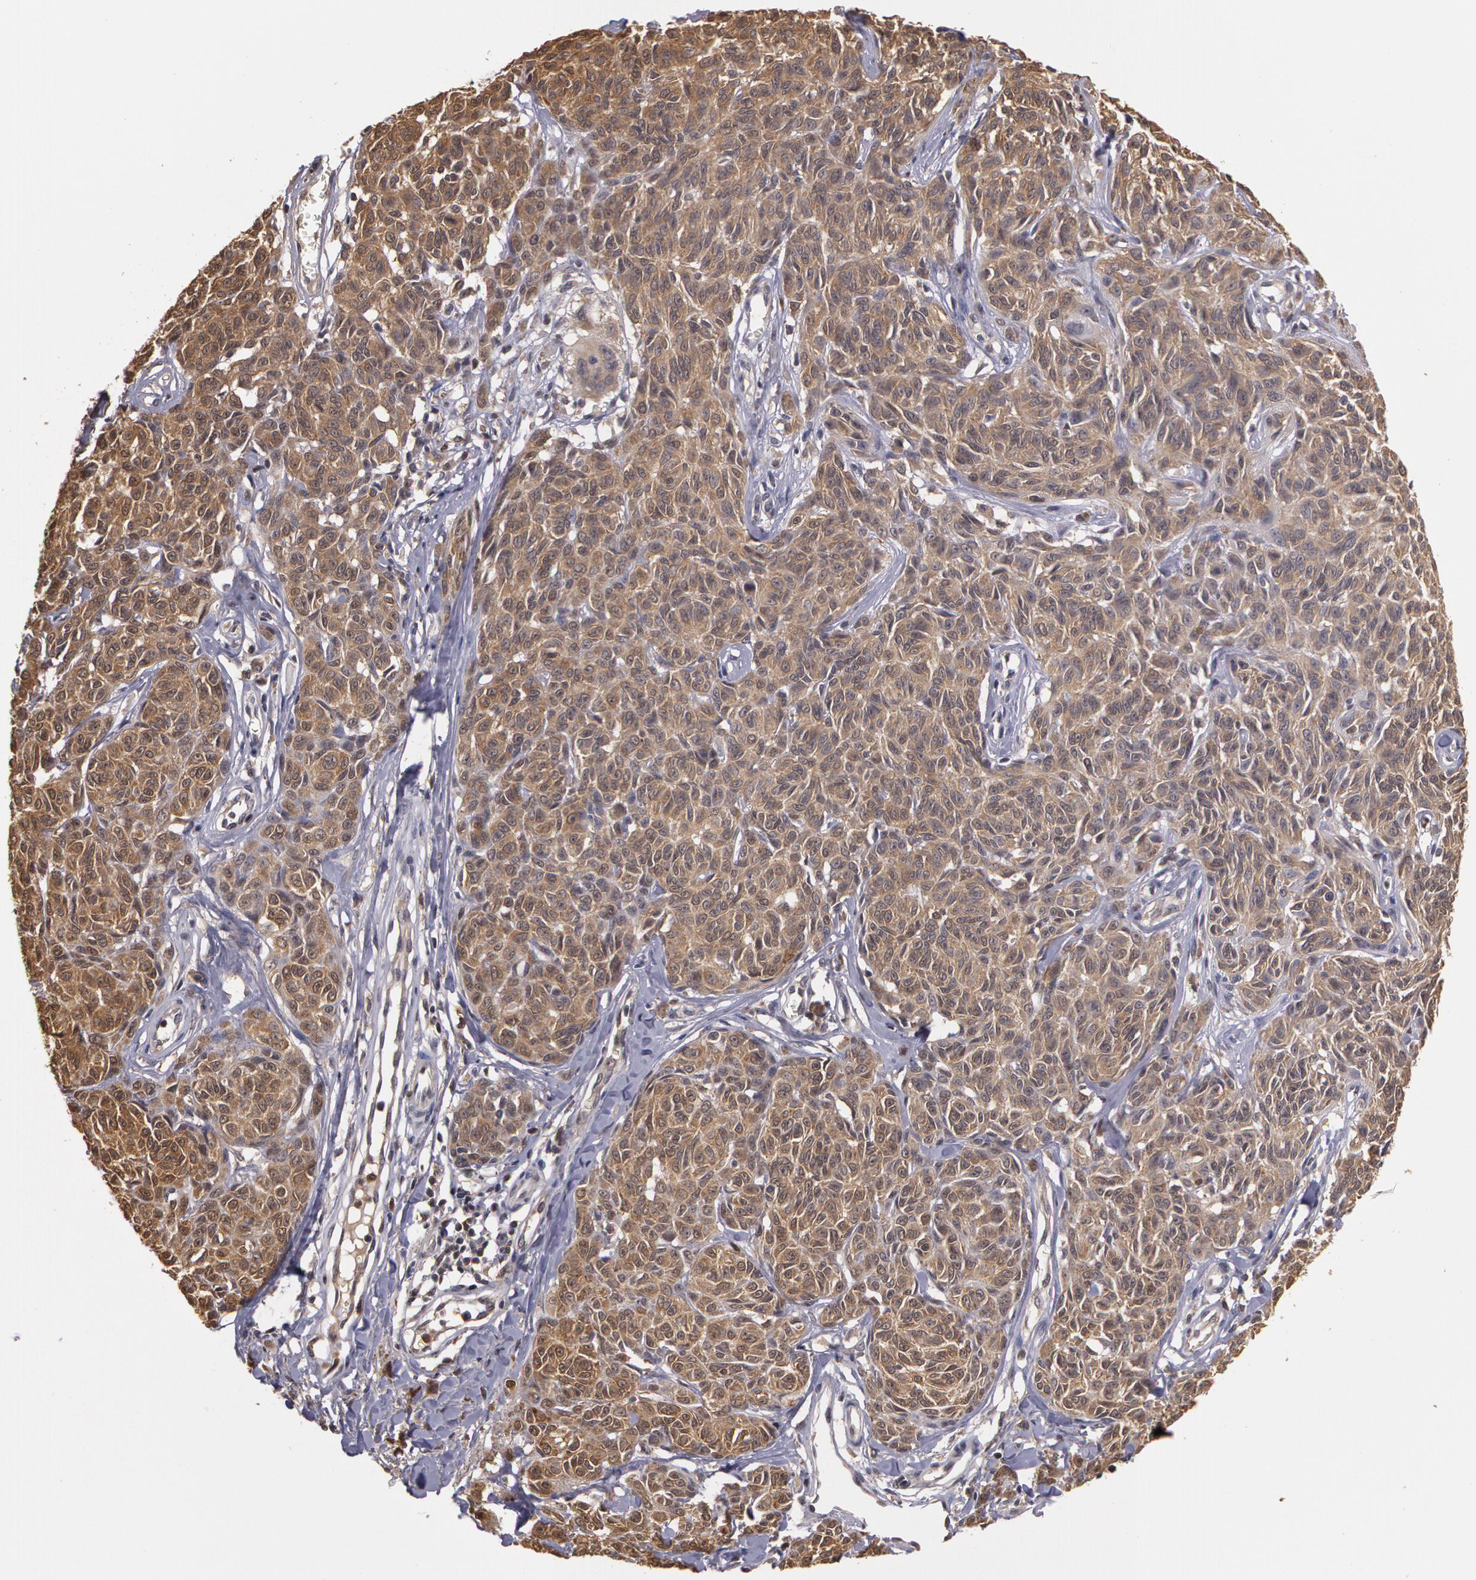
{"staining": {"intensity": "weak", "quantity": ">75%", "location": "cytoplasmic/membranous"}, "tissue": "melanoma", "cell_type": "Tumor cells", "image_type": "cancer", "snomed": [{"axis": "morphology", "description": "Malignant melanoma, NOS"}, {"axis": "topography", "description": "Skin"}], "caption": "An immunohistochemistry image of neoplastic tissue is shown. Protein staining in brown labels weak cytoplasmic/membranous positivity in melanoma within tumor cells. Immunohistochemistry stains the protein in brown and the nuclei are stained blue.", "gene": "AHSA1", "patient": {"sex": "female", "age": 77}}